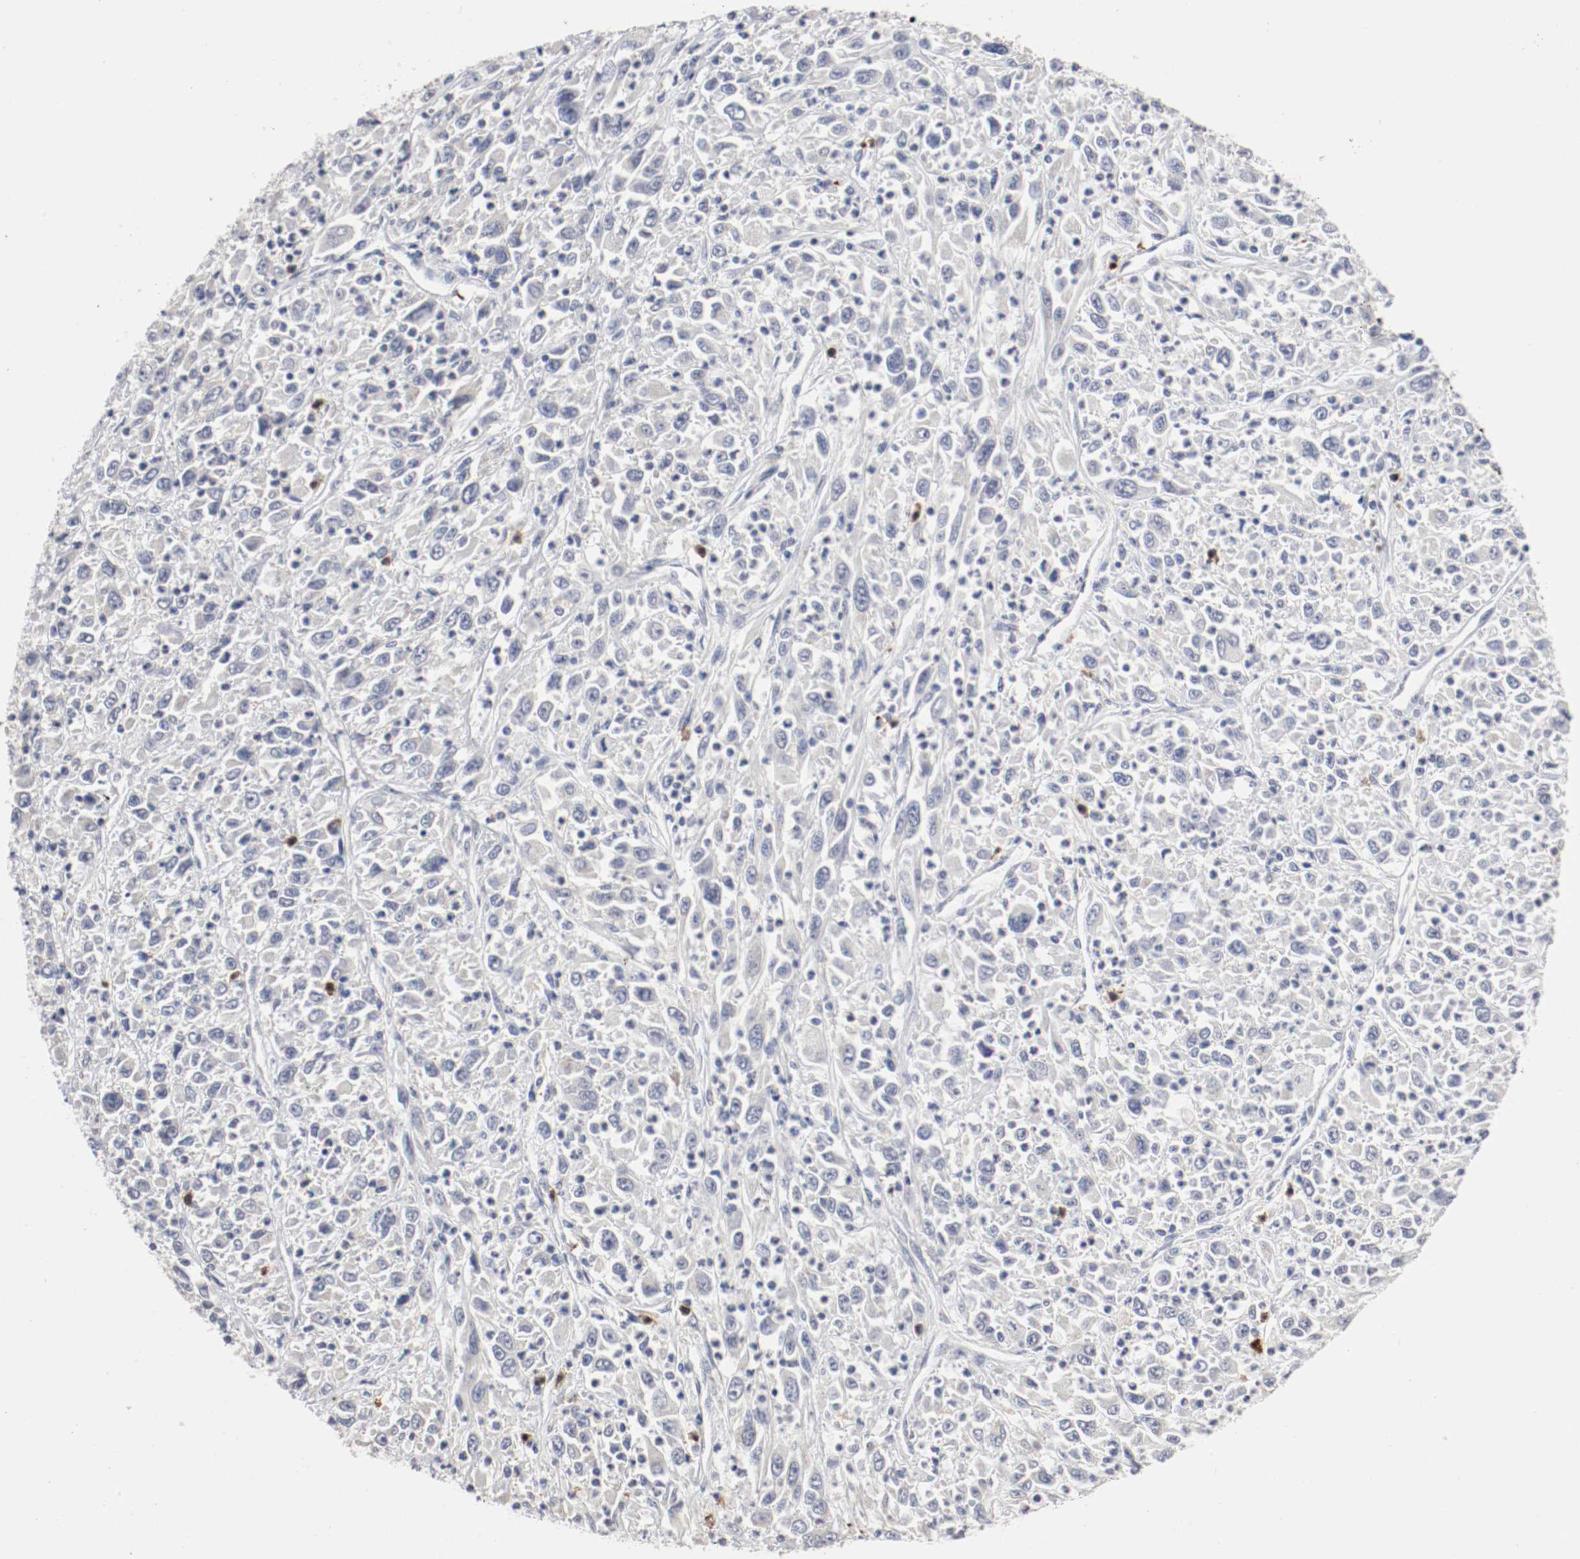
{"staining": {"intensity": "negative", "quantity": "none", "location": "none"}, "tissue": "melanoma", "cell_type": "Tumor cells", "image_type": "cancer", "snomed": [{"axis": "morphology", "description": "Malignant melanoma, Metastatic site"}, {"axis": "topography", "description": "Skin"}], "caption": "The IHC histopathology image has no significant positivity in tumor cells of melanoma tissue. (Brightfield microscopy of DAB IHC at high magnification).", "gene": "CEBPE", "patient": {"sex": "female", "age": 56}}